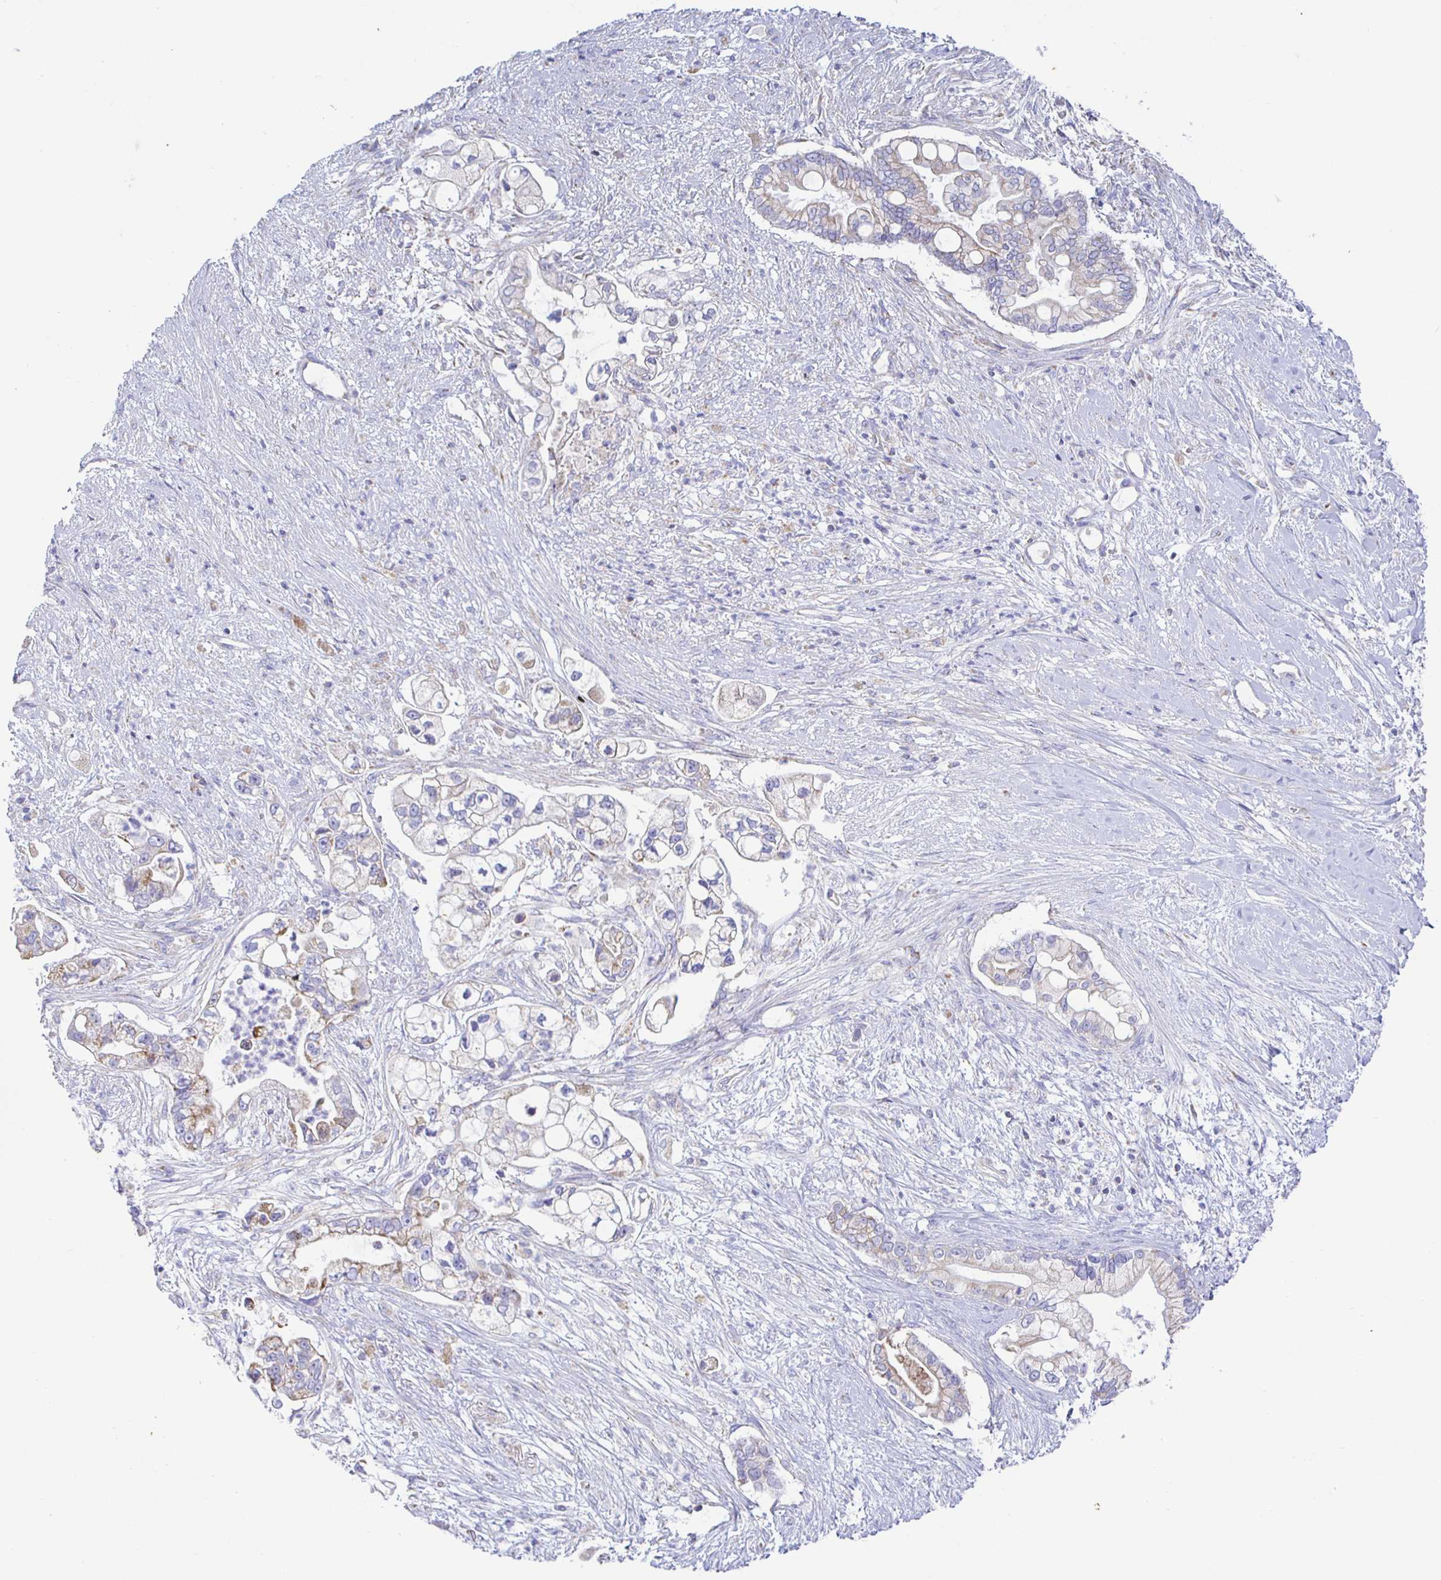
{"staining": {"intensity": "weak", "quantity": "<25%", "location": "cytoplasmic/membranous"}, "tissue": "pancreatic cancer", "cell_type": "Tumor cells", "image_type": "cancer", "snomed": [{"axis": "morphology", "description": "Adenocarcinoma, NOS"}, {"axis": "topography", "description": "Pancreas"}], "caption": "Immunohistochemistry (IHC) image of neoplastic tissue: human pancreatic adenocarcinoma stained with DAB displays no significant protein expression in tumor cells.", "gene": "SYNGR4", "patient": {"sex": "female", "age": 69}}